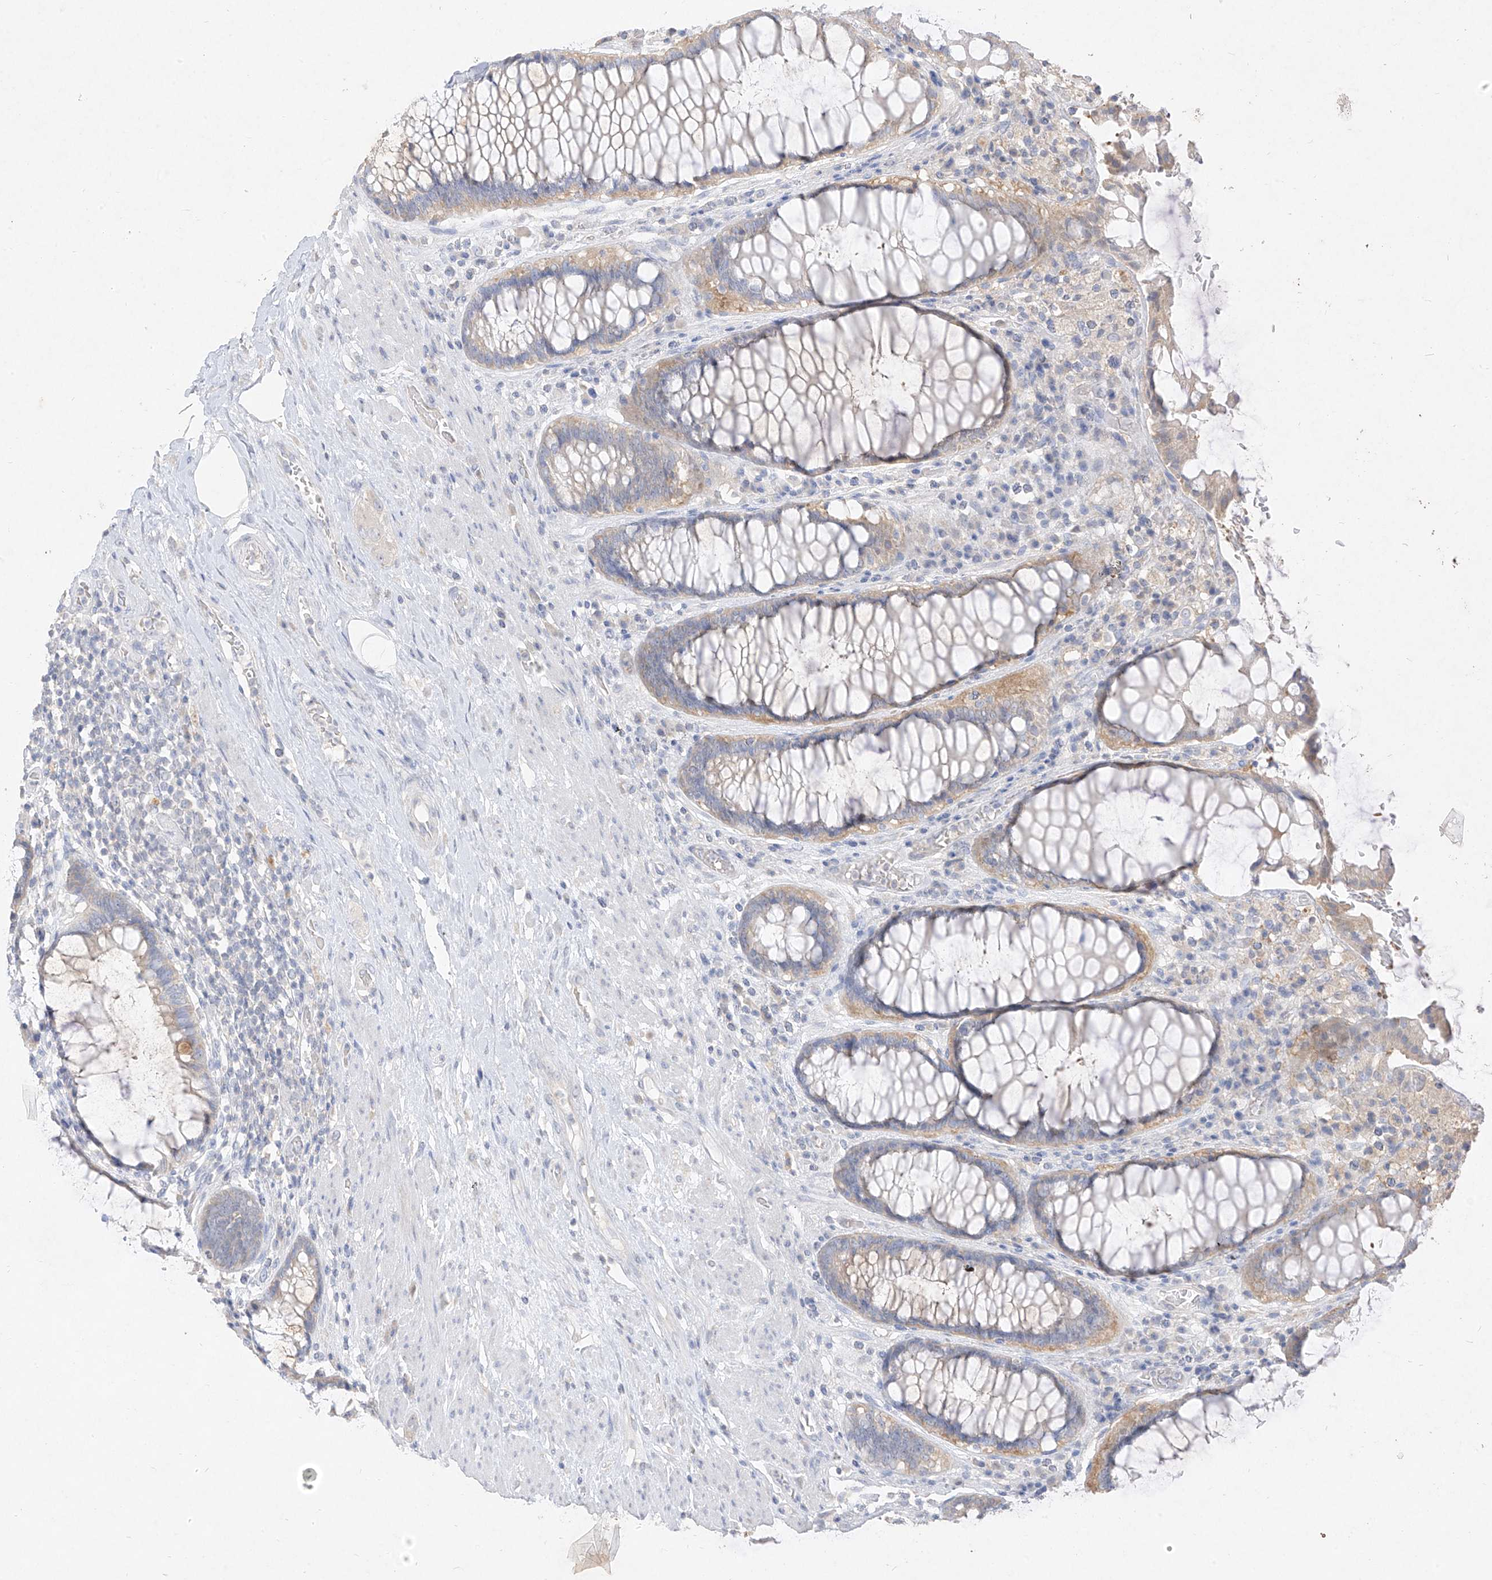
{"staining": {"intensity": "moderate", "quantity": "<25%", "location": "cytoplasmic/membranous"}, "tissue": "rectum", "cell_type": "Glandular cells", "image_type": "normal", "snomed": [{"axis": "morphology", "description": "Normal tissue, NOS"}, {"axis": "topography", "description": "Rectum"}], "caption": "Immunohistochemistry (DAB) staining of benign rectum shows moderate cytoplasmic/membranous protein staining in approximately <25% of glandular cells.", "gene": "ZZEF1", "patient": {"sex": "male", "age": 64}}